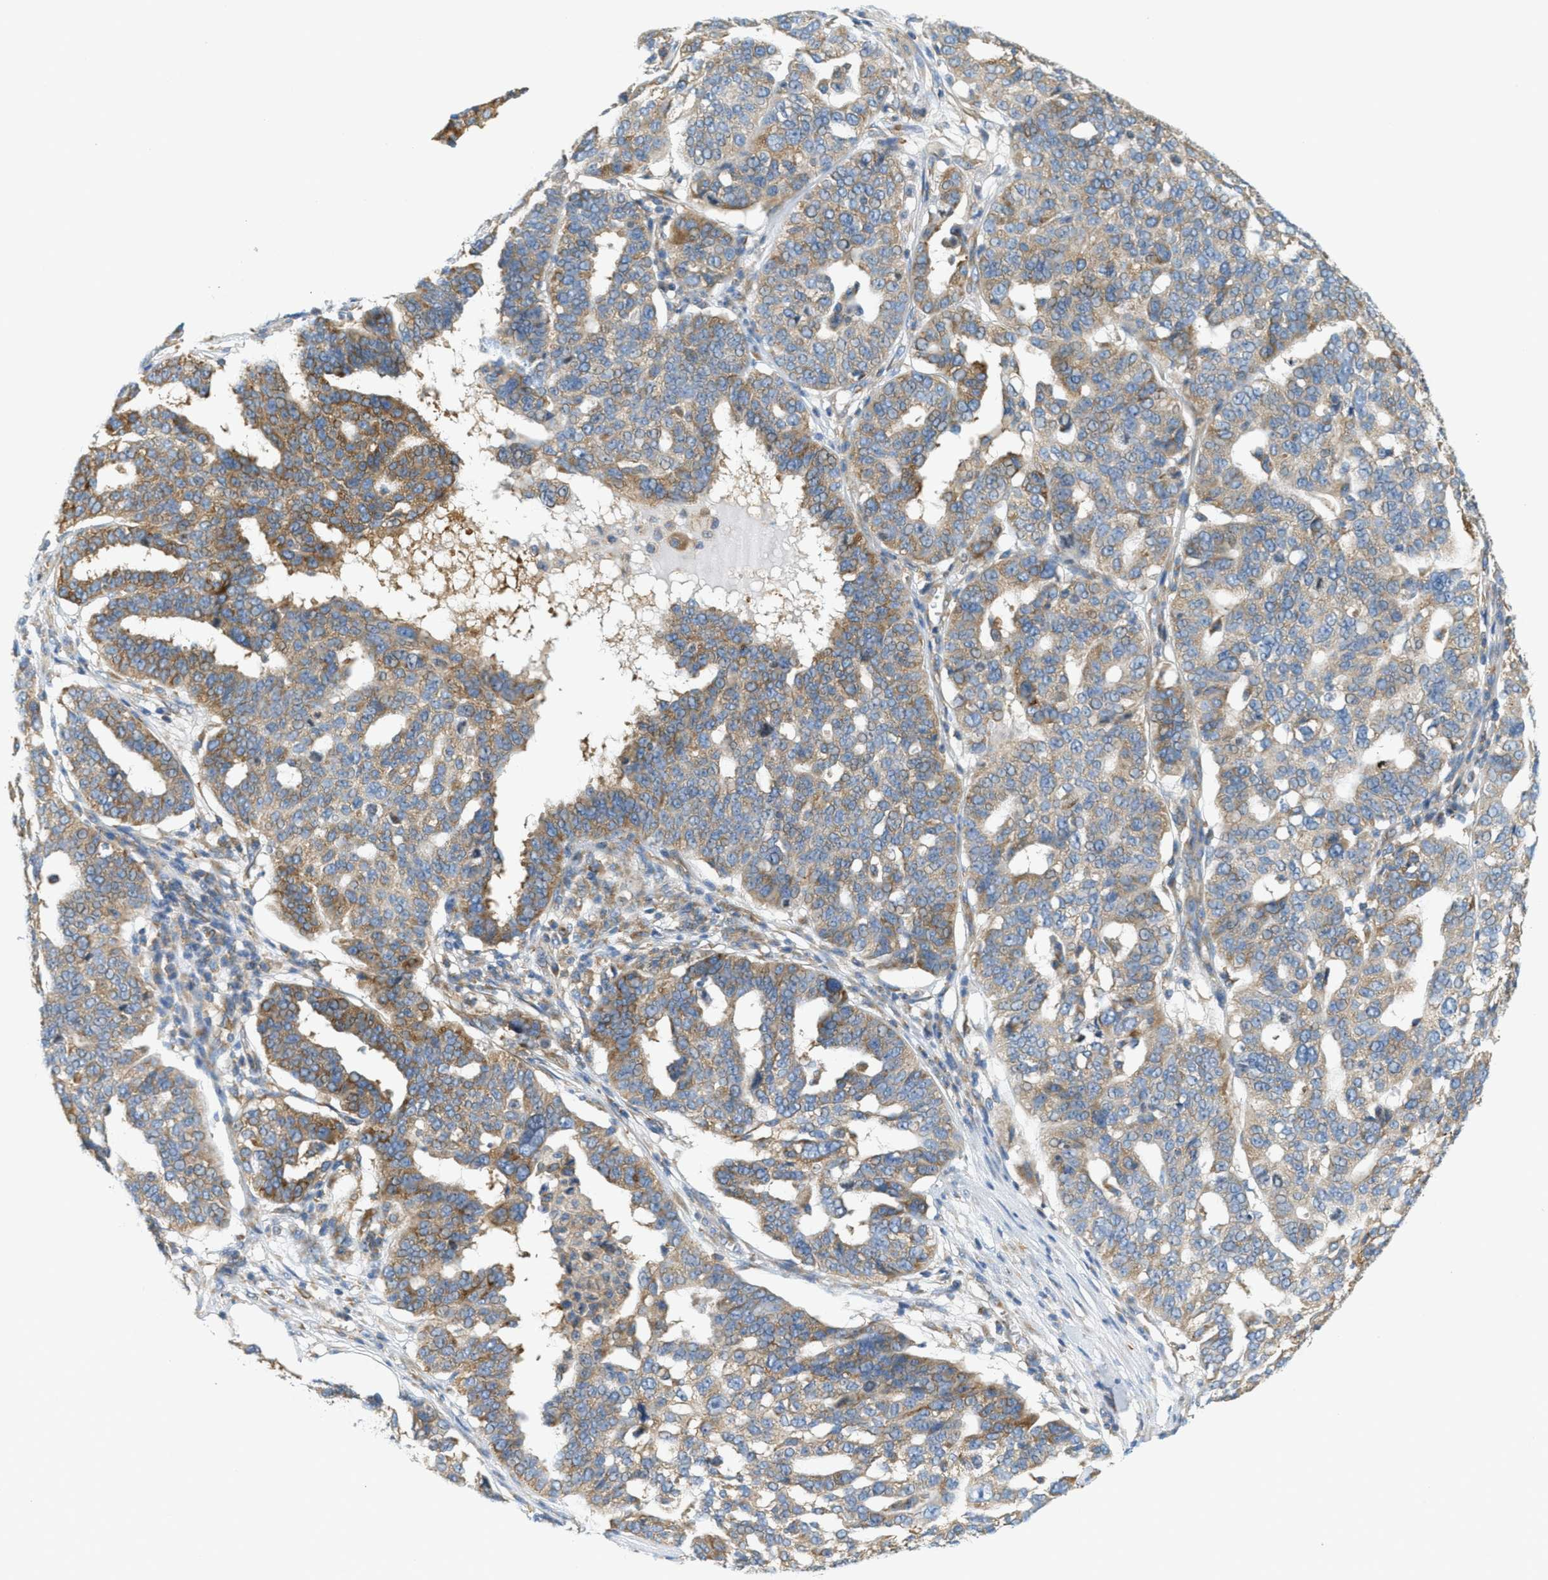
{"staining": {"intensity": "moderate", "quantity": "25%-75%", "location": "cytoplasmic/membranous"}, "tissue": "ovarian cancer", "cell_type": "Tumor cells", "image_type": "cancer", "snomed": [{"axis": "morphology", "description": "Cystadenocarcinoma, serous, NOS"}, {"axis": "topography", "description": "Ovary"}], "caption": "A brown stain highlights moderate cytoplasmic/membranous positivity of a protein in human ovarian serous cystadenocarcinoma tumor cells.", "gene": "ABCF1", "patient": {"sex": "female", "age": 59}}